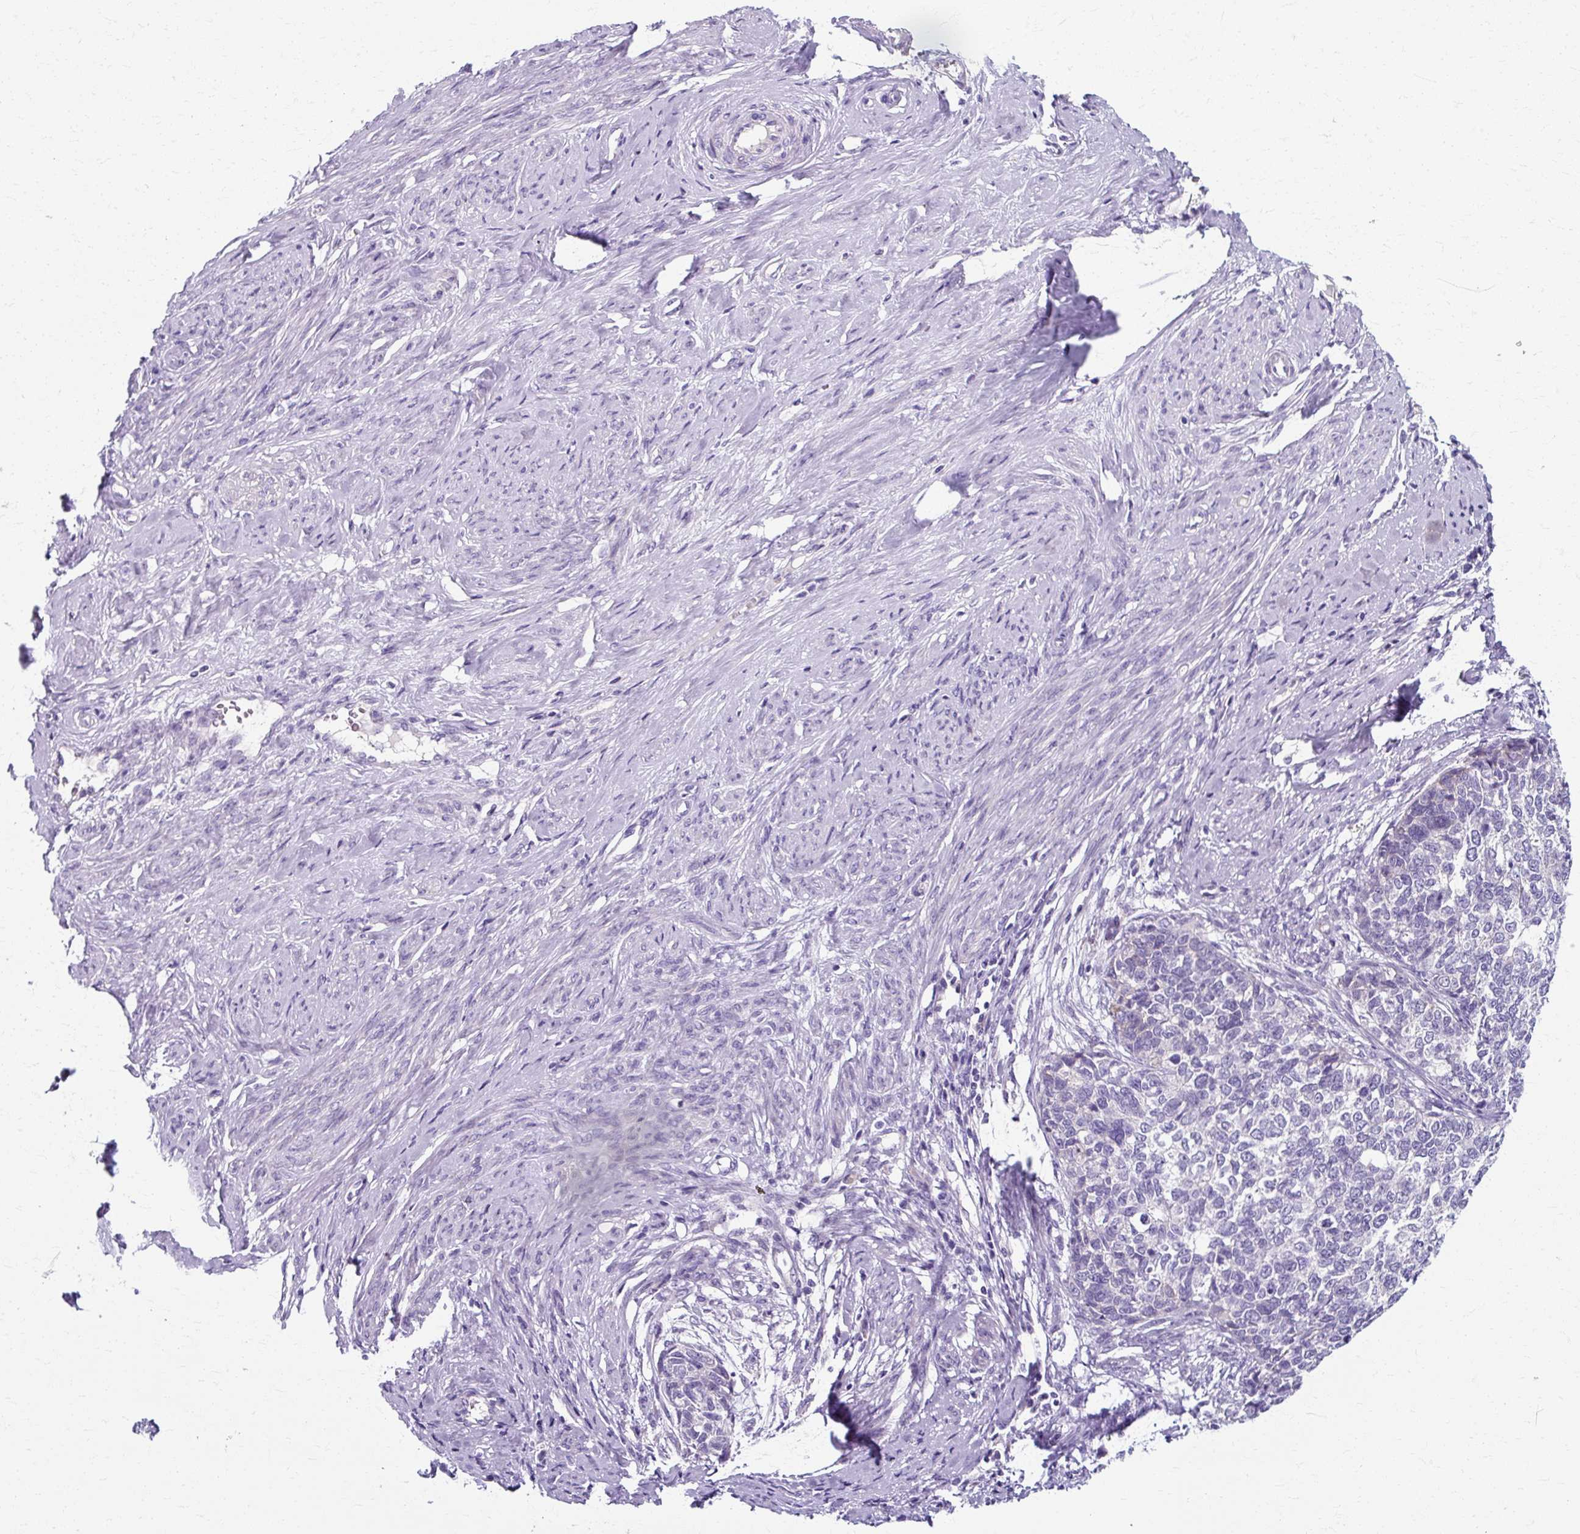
{"staining": {"intensity": "negative", "quantity": "none", "location": "none"}, "tissue": "cervical cancer", "cell_type": "Tumor cells", "image_type": "cancer", "snomed": [{"axis": "morphology", "description": "Squamous cell carcinoma, NOS"}, {"axis": "topography", "description": "Cervix"}], "caption": "There is no significant staining in tumor cells of cervical squamous cell carcinoma. (DAB immunohistochemistry (IHC) visualized using brightfield microscopy, high magnification).", "gene": "ZNF555", "patient": {"sex": "female", "age": 63}}